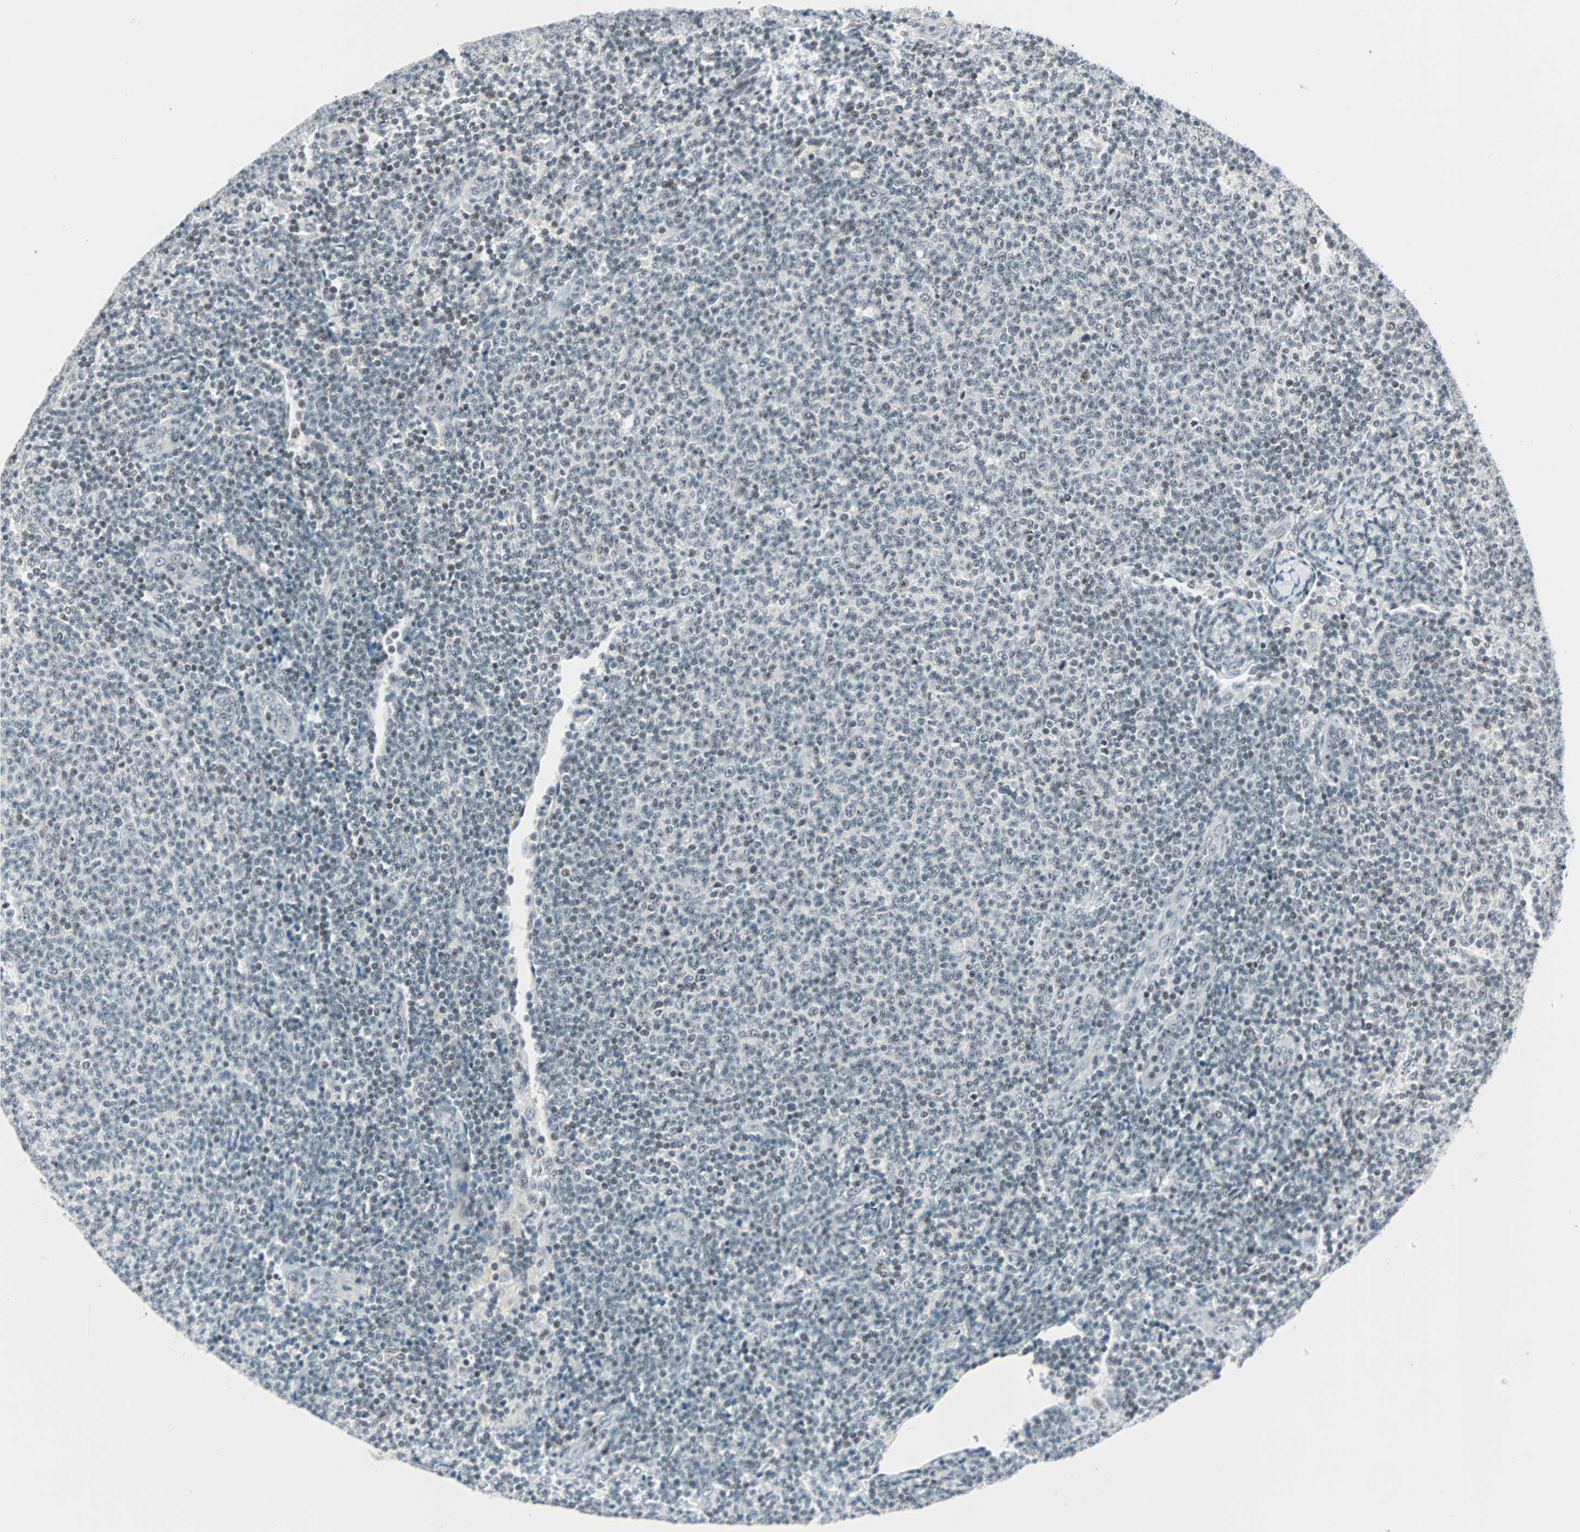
{"staining": {"intensity": "weak", "quantity": "<25%", "location": "nuclear"}, "tissue": "lymphoma", "cell_type": "Tumor cells", "image_type": "cancer", "snomed": [{"axis": "morphology", "description": "Malignant lymphoma, non-Hodgkin's type, Low grade"}, {"axis": "topography", "description": "Lymph node"}], "caption": "IHC photomicrograph of neoplastic tissue: human lymphoma stained with DAB (3,3'-diaminobenzidine) exhibits no significant protein positivity in tumor cells.", "gene": "SIN3A", "patient": {"sex": "male", "age": 66}}